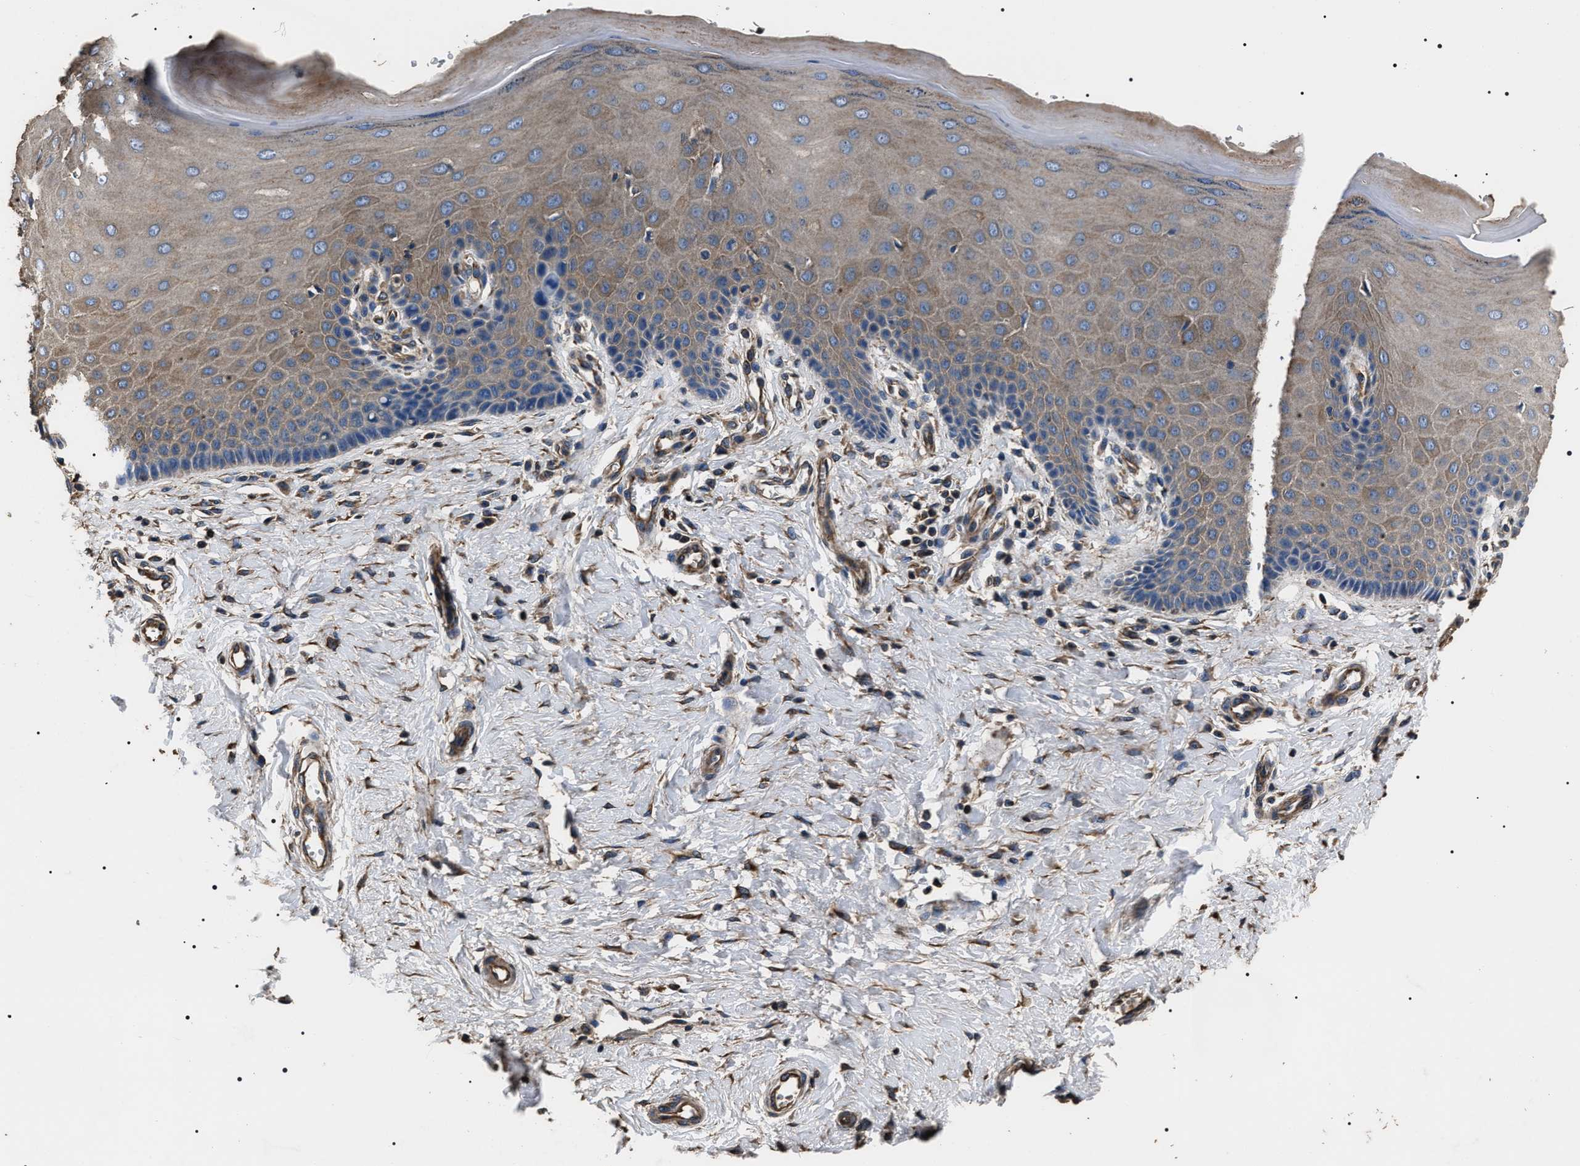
{"staining": {"intensity": "moderate", "quantity": "25%-75%", "location": "cytoplasmic/membranous"}, "tissue": "cervix", "cell_type": "Glandular cells", "image_type": "normal", "snomed": [{"axis": "morphology", "description": "Normal tissue, NOS"}, {"axis": "topography", "description": "Cervix"}], "caption": "Approximately 25%-75% of glandular cells in normal cervix demonstrate moderate cytoplasmic/membranous protein expression as visualized by brown immunohistochemical staining.", "gene": "HSCB", "patient": {"sex": "female", "age": 55}}